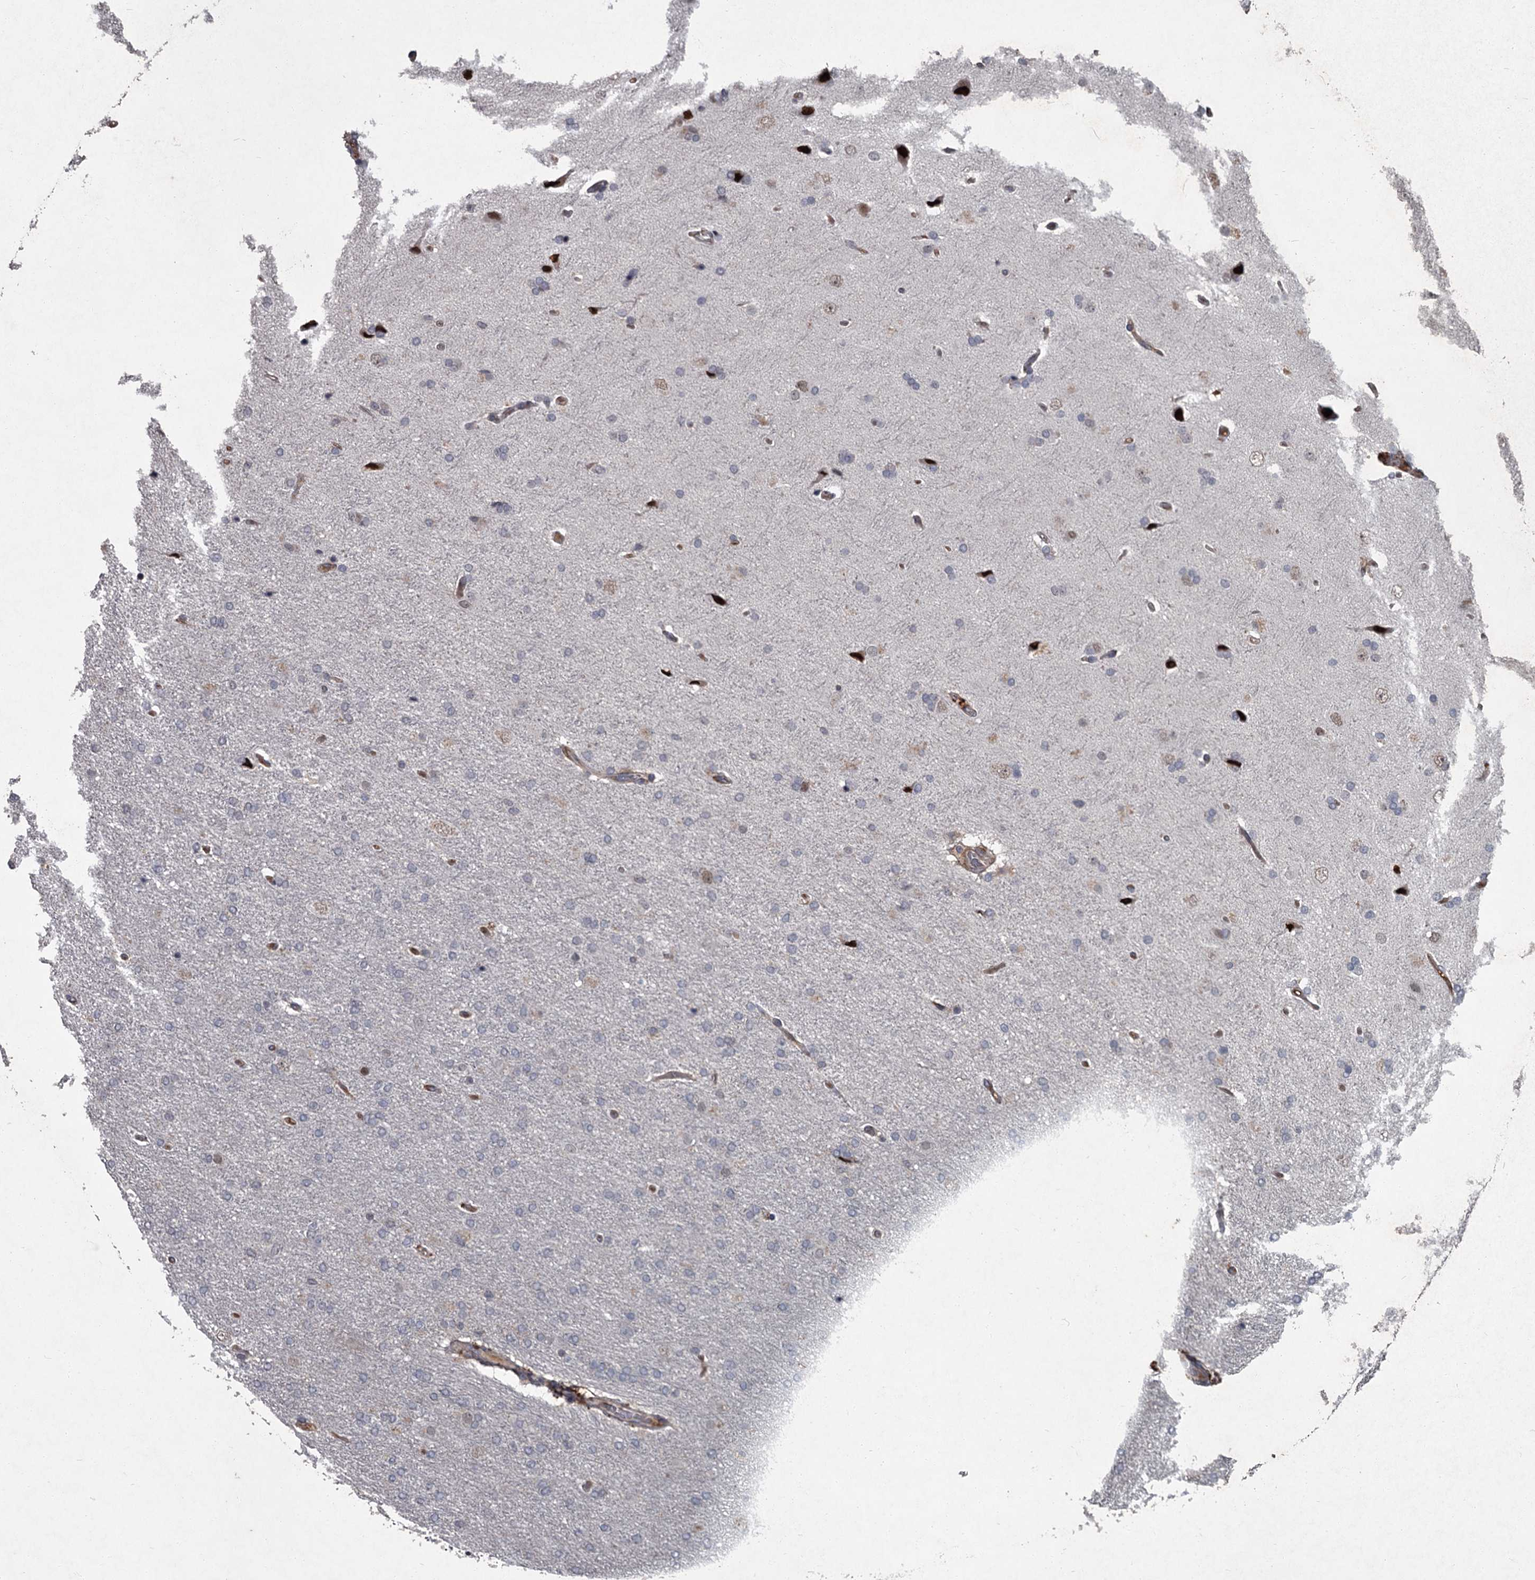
{"staining": {"intensity": "negative", "quantity": "none", "location": "none"}, "tissue": "glioma", "cell_type": "Tumor cells", "image_type": "cancer", "snomed": [{"axis": "morphology", "description": "Glioma, malignant, High grade"}, {"axis": "topography", "description": "Brain"}], "caption": "Immunohistochemistry (IHC) photomicrograph of malignant high-grade glioma stained for a protein (brown), which shows no positivity in tumor cells. Brightfield microscopy of immunohistochemistry stained with DAB (3,3'-diaminobenzidine) (brown) and hematoxylin (blue), captured at high magnification.", "gene": "FLVCR2", "patient": {"sex": "male", "age": 72}}